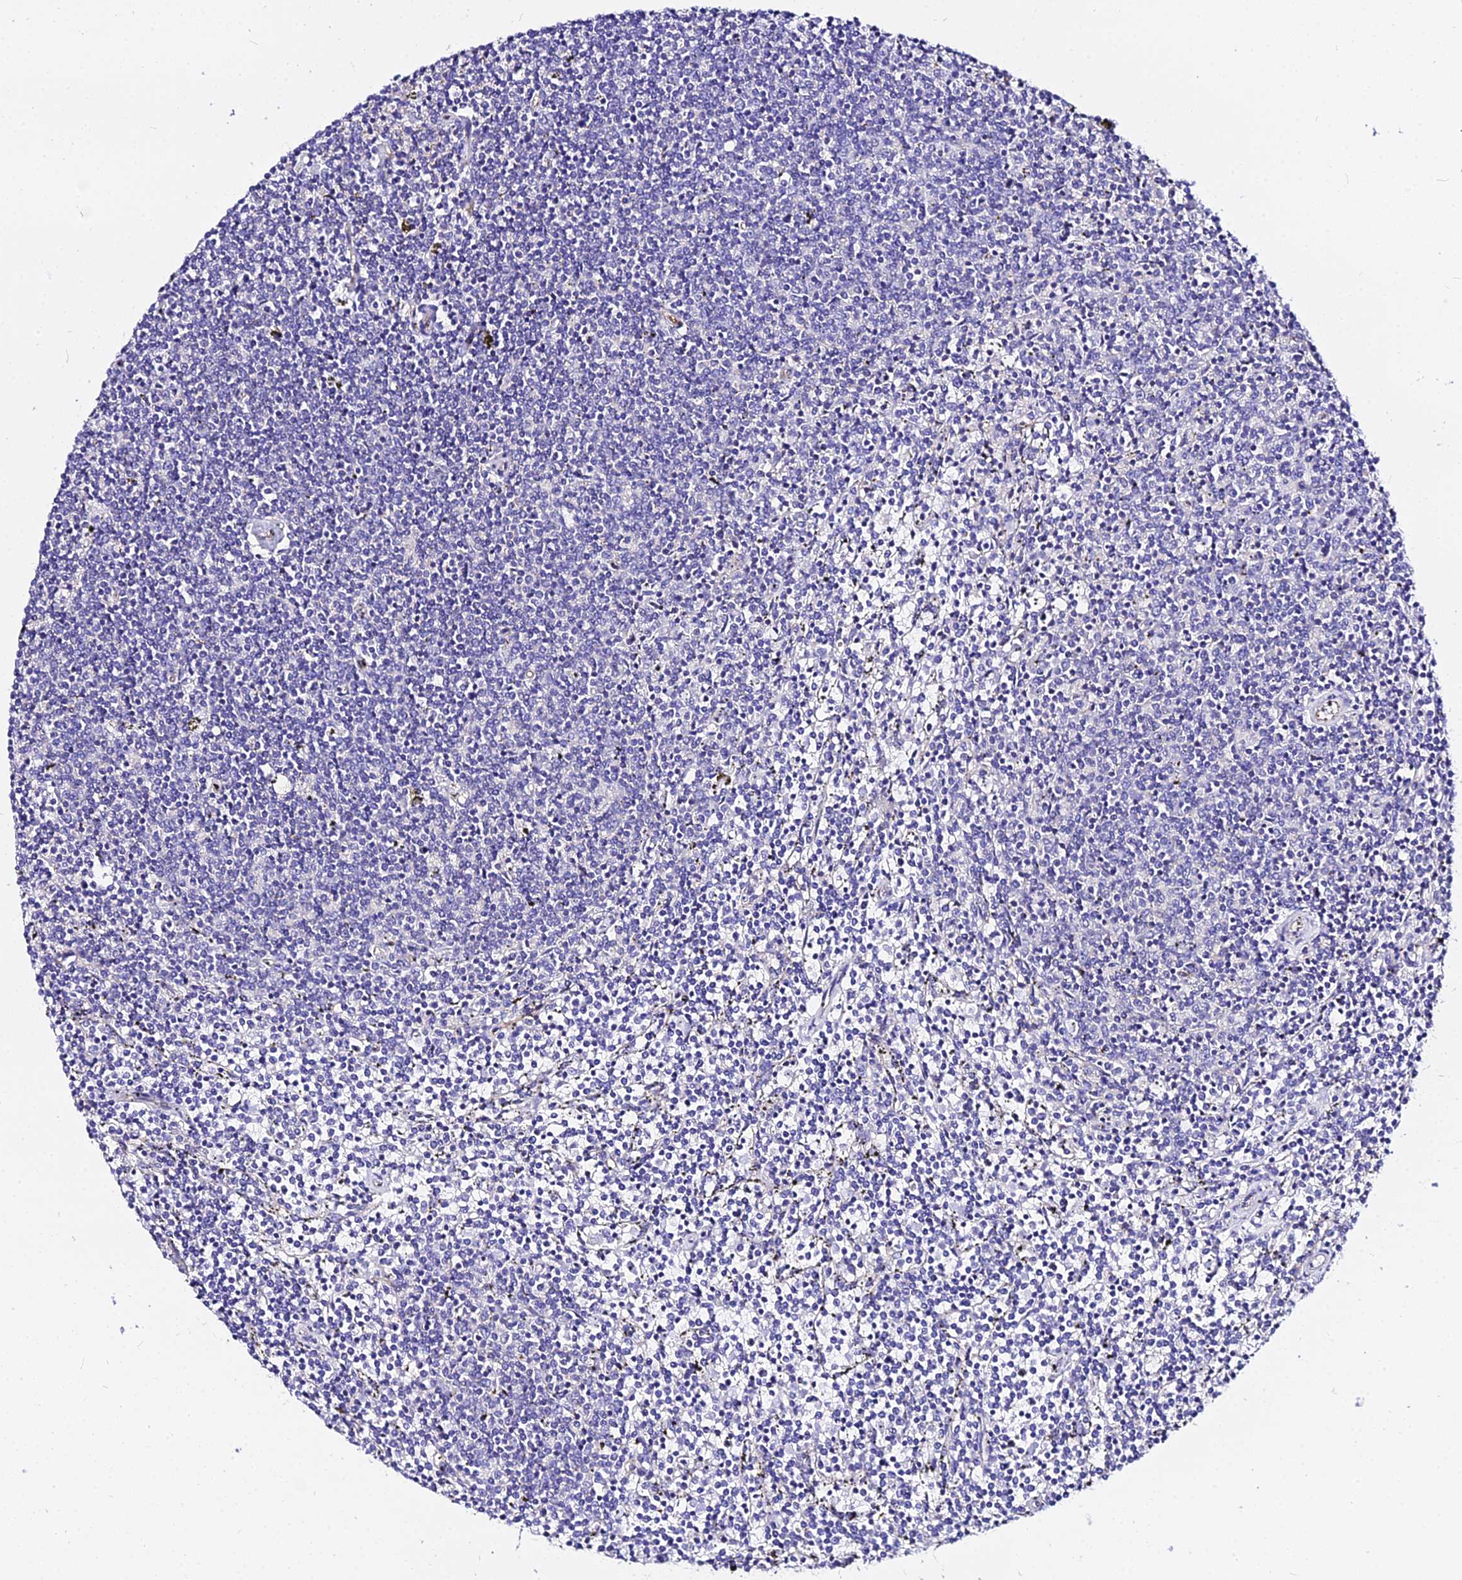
{"staining": {"intensity": "negative", "quantity": "none", "location": "none"}, "tissue": "lymphoma", "cell_type": "Tumor cells", "image_type": "cancer", "snomed": [{"axis": "morphology", "description": "Malignant lymphoma, non-Hodgkin's type, Low grade"}, {"axis": "topography", "description": "Spleen"}], "caption": "There is no significant staining in tumor cells of low-grade malignant lymphoma, non-Hodgkin's type. The staining is performed using DAB brown chromogen with nuclei counter-stained in using hematoxylin.", "gene": "DAW1", "patient": {"sex": "female", "age": 50}}